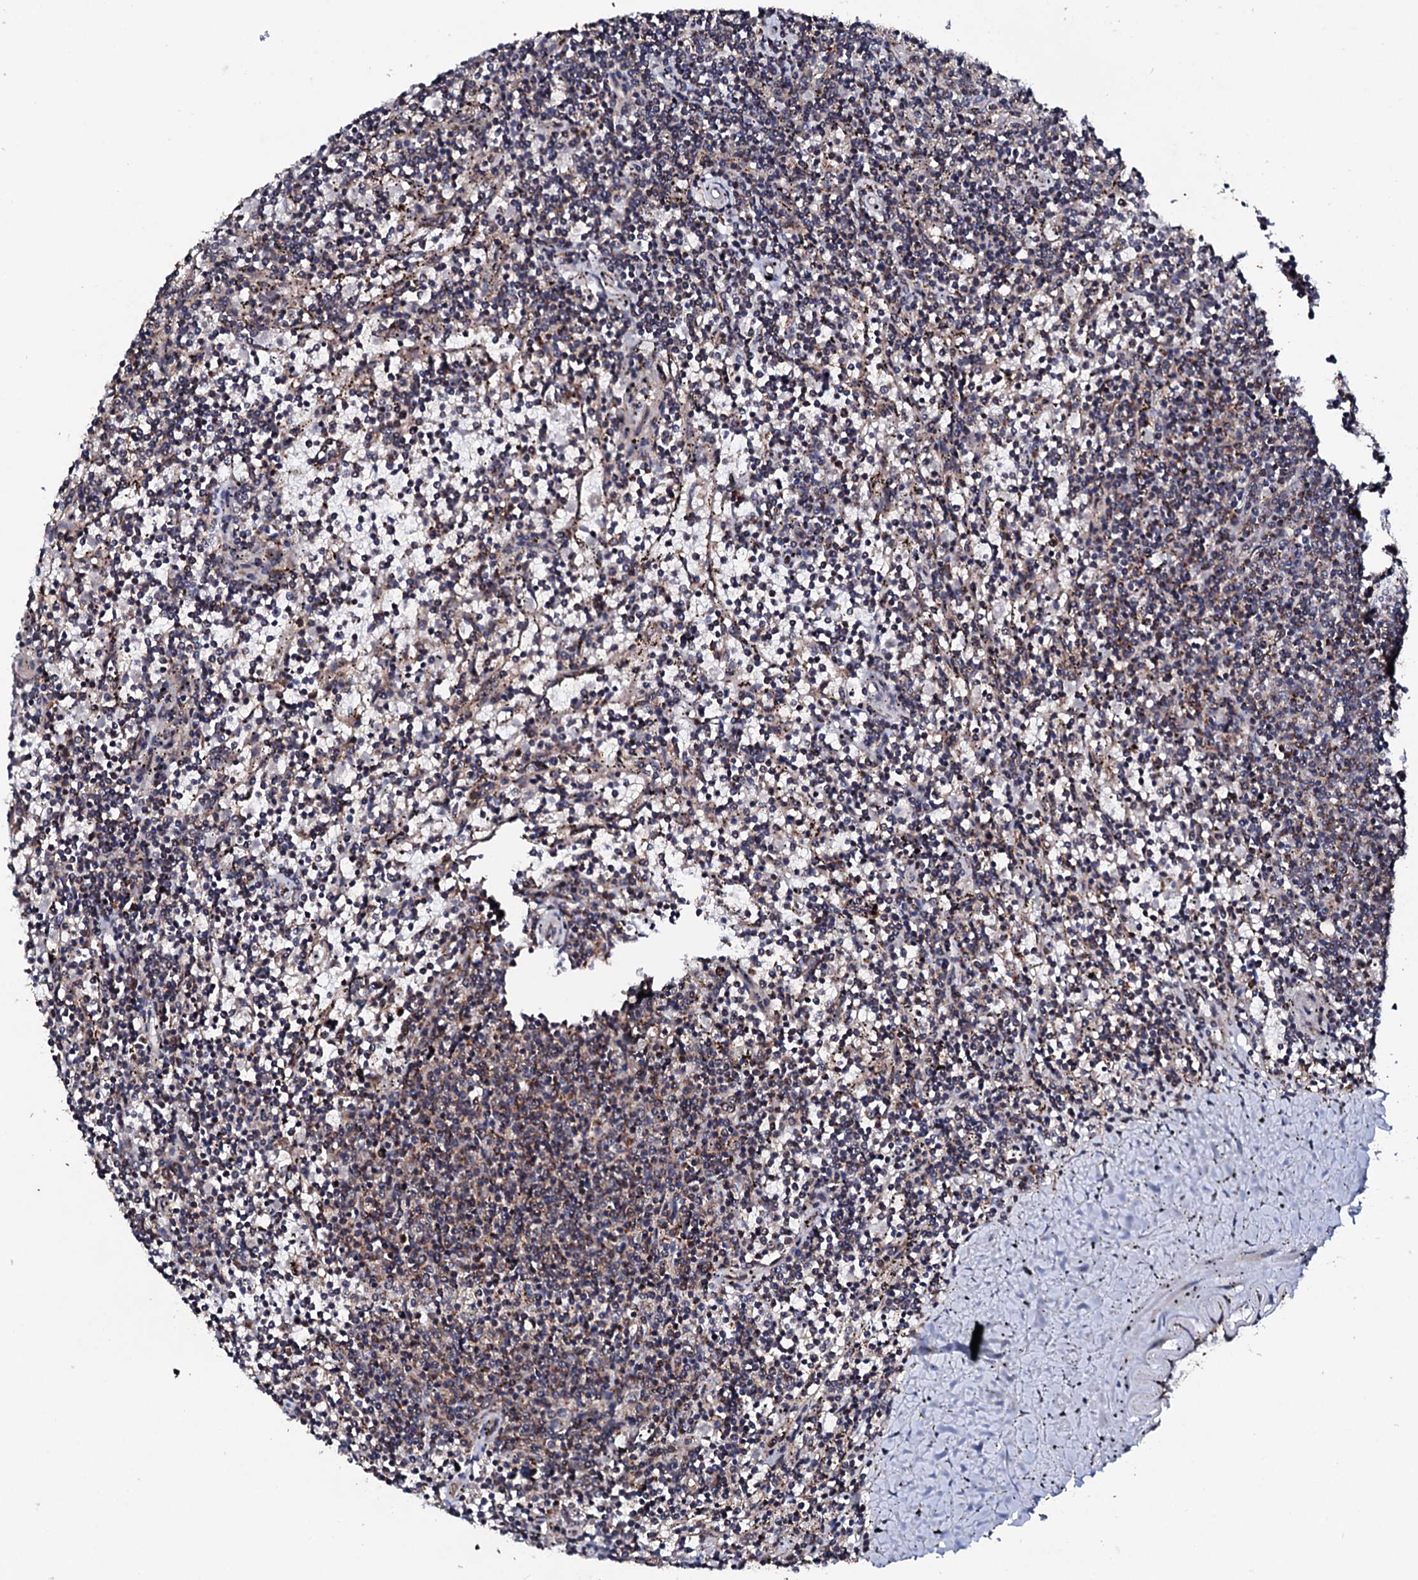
{"staining": {"intensity": "weak", "quantity": "25%-75%", "location": "cytoplasmic/membranous"}, "tissue": "lymphoma", "cell_type": "Tumor cells", "image_type": "cancer", "snomed": [{"axis": "morphology", "description": "Malignant lymphoma, non-Hodgkin's type, Low grade"}, {"axis": "topography", "description": "Spleen"}], "caption": "IHC (DAB (3,3'-diaminobenzidine)) staining of human low-grade malignant lymphoma, non-Hodgkin's type exhibits weak cytoplasmic/membranous protein staining in approximately 25%-75% of tumor cells.", "gene": "MTIF3", "patient": {"sex": "female", "age": 50}}